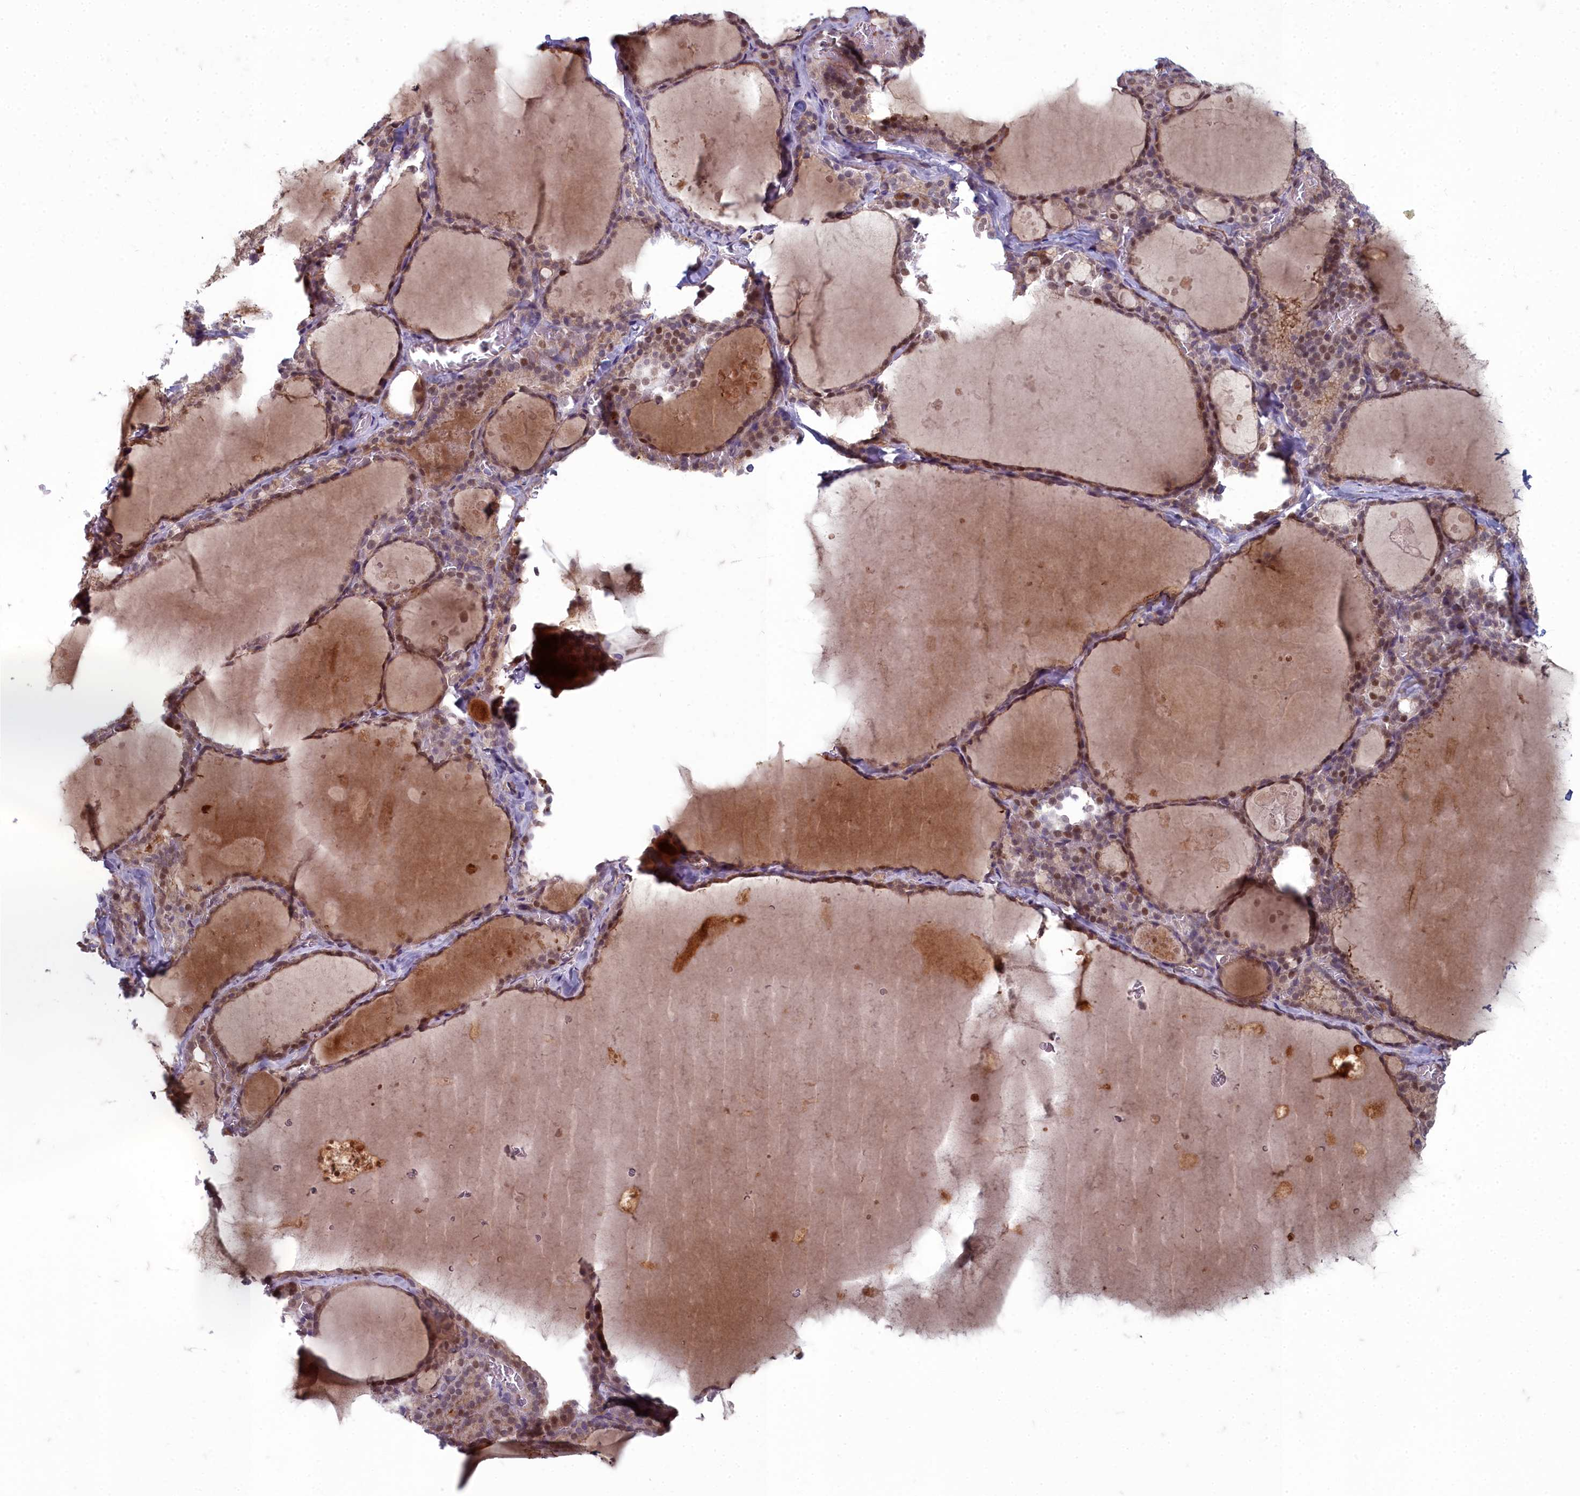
{"staining": {"intensity": "moderate", "quantity": ">75%", "location": "cytoplasmic/membranous,nuclear"}, "tissue": "thyroid gland", "cell_type": "Glandular cells", "image_type": "normal", "snomed": [{"axis": "morphology", "description": "Normal tissue, NOS"}, {"axis": "topography", "description": "Thyroid gland"}], "caption": "Protein analysis of unremarkable thyroid gland demonstrates moderate cytoplasmic/membranous,nuclear staining in about >75% of glandular cells.", "gene": "ZNF626", "patient": {"sex": "male", "age": 56}}